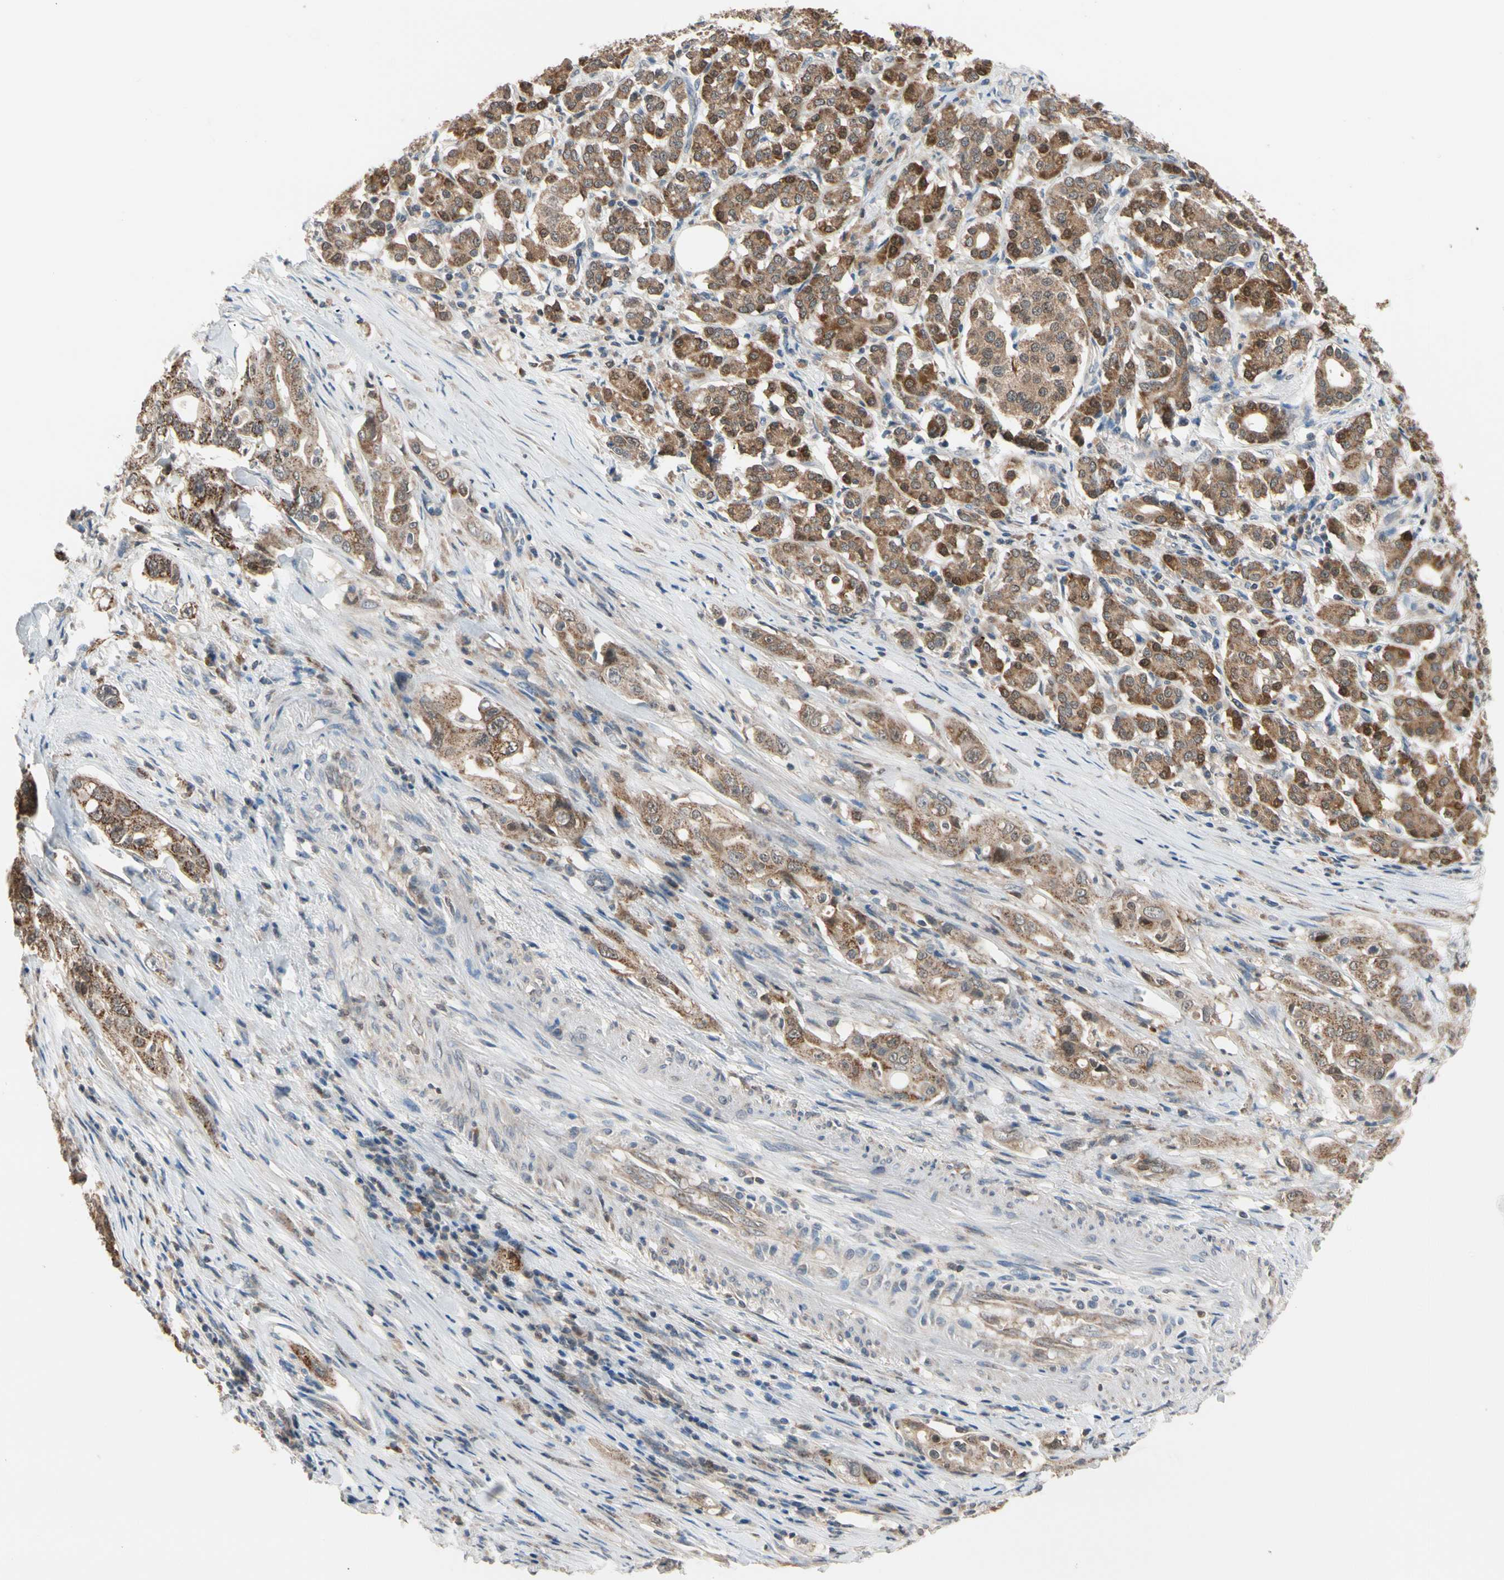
{"staining": {"intensity": "moderate", "quantity": ">75%", "location": "cytoplasmic/membranous"}, "tissue": "pancreatic cancer", "cell_type": "Tumor cells", "image_type": "cancer", "snomed": [{"axis": "morphology", "description": "Normal tissue, NOS"}, {"axis": "topography", "description": "Pancreas"}], "caption": "Immunohistochemistry (IHC) image of neoplastic tissue: human pancreatic cancer stained using immunohistochemistry (IHC) displays medium levels of moderate protein expression localized specifically in the cytoplasmic/membranous of tumor cells, appearing as a cytoplasmic/membranous brown color.", "gene": "MTHFS", "patient": {"sex": "male", "age": 42}}